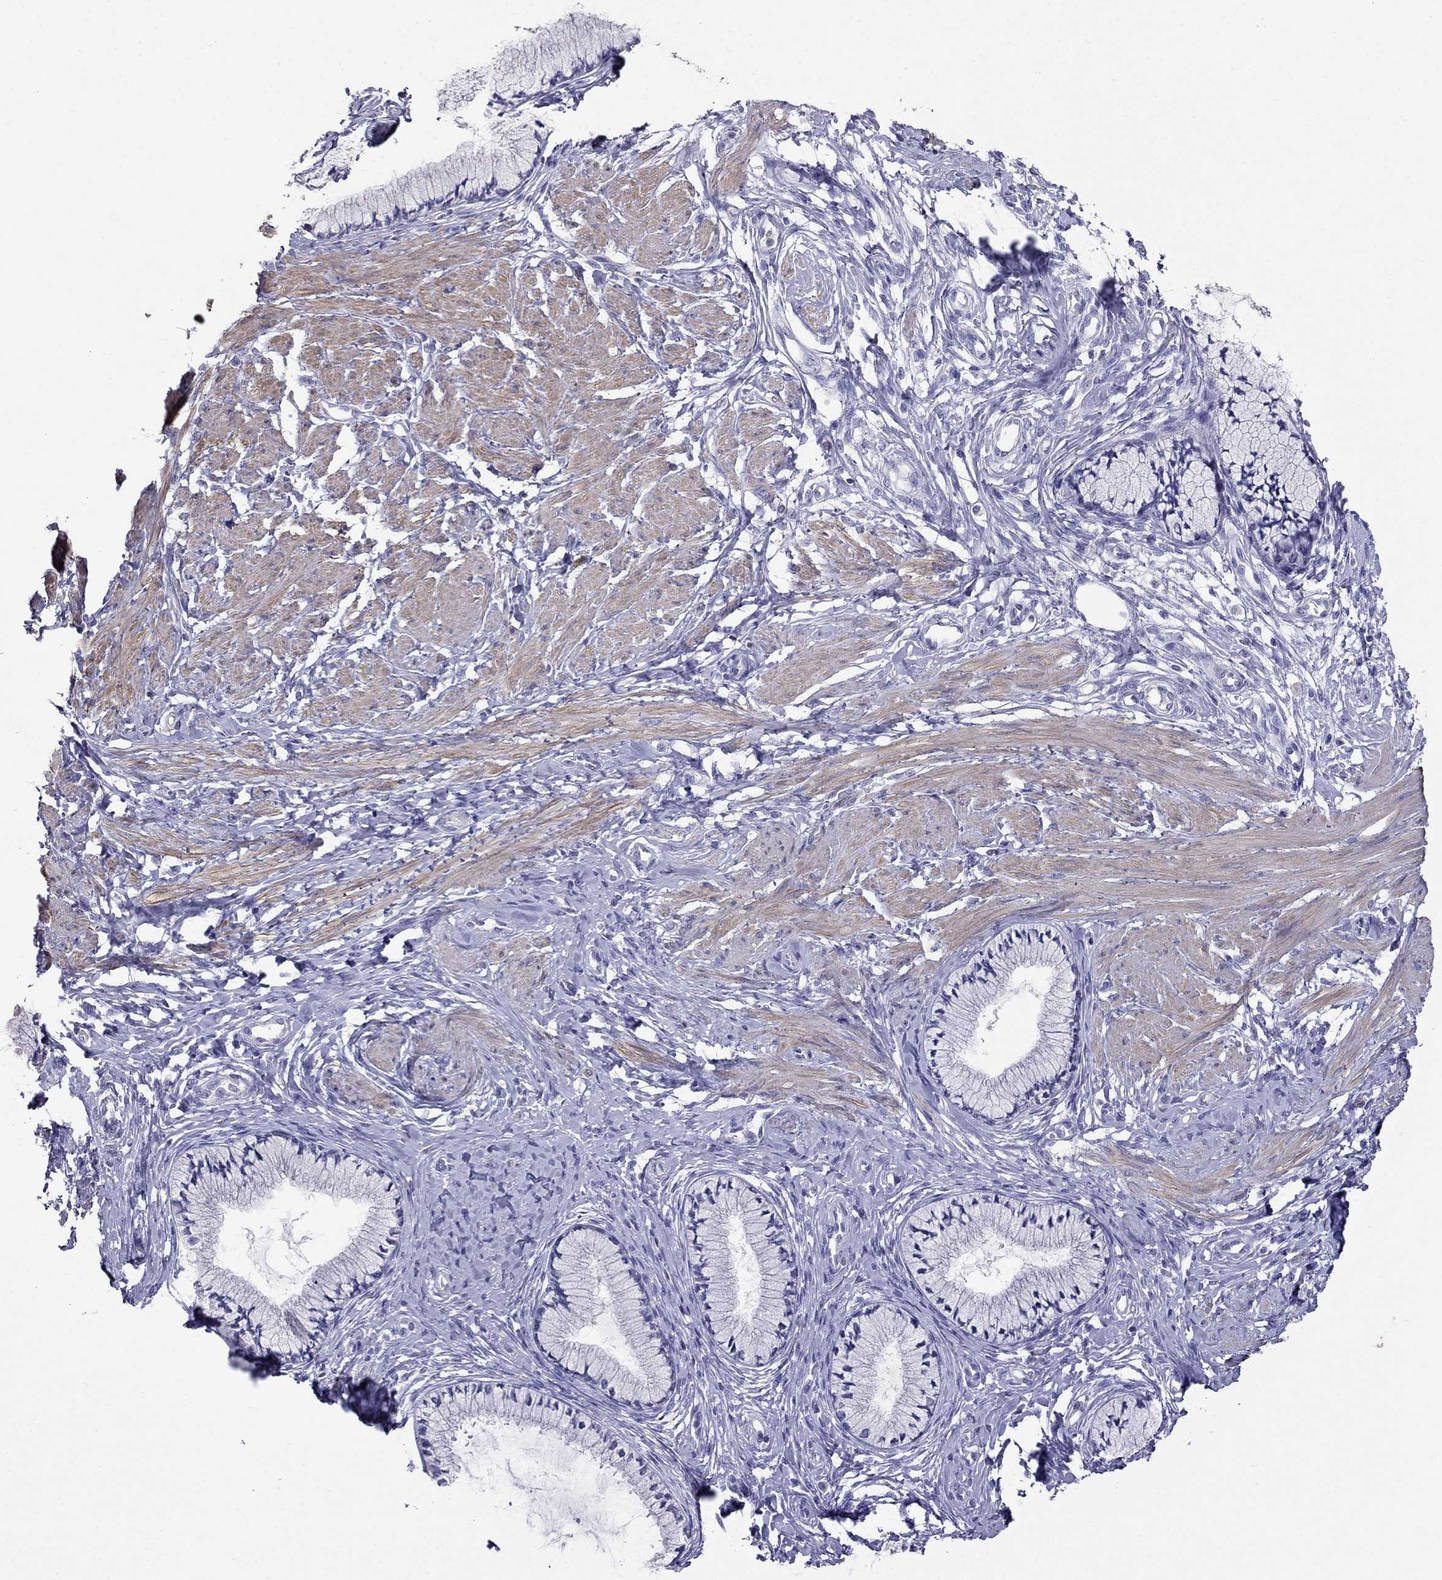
{"staining": {"intensity": "negative", "quantity": "none", "location": "none"}, "tissue": "cervix", "cell_type": "Glandular cells", "image_type": "normal", "snomed": [{"axis": "morphology", "description": "Normal tissue, NOS"}, {"axis": "topography", "description": "Cervix"}], "caption": "DAB immunohistochemical staining of unremarkable cervix demonstrates no significant expression in glandular cells.", "gene": "LY6H", "patient": {"sex": "female", "age": 37}}